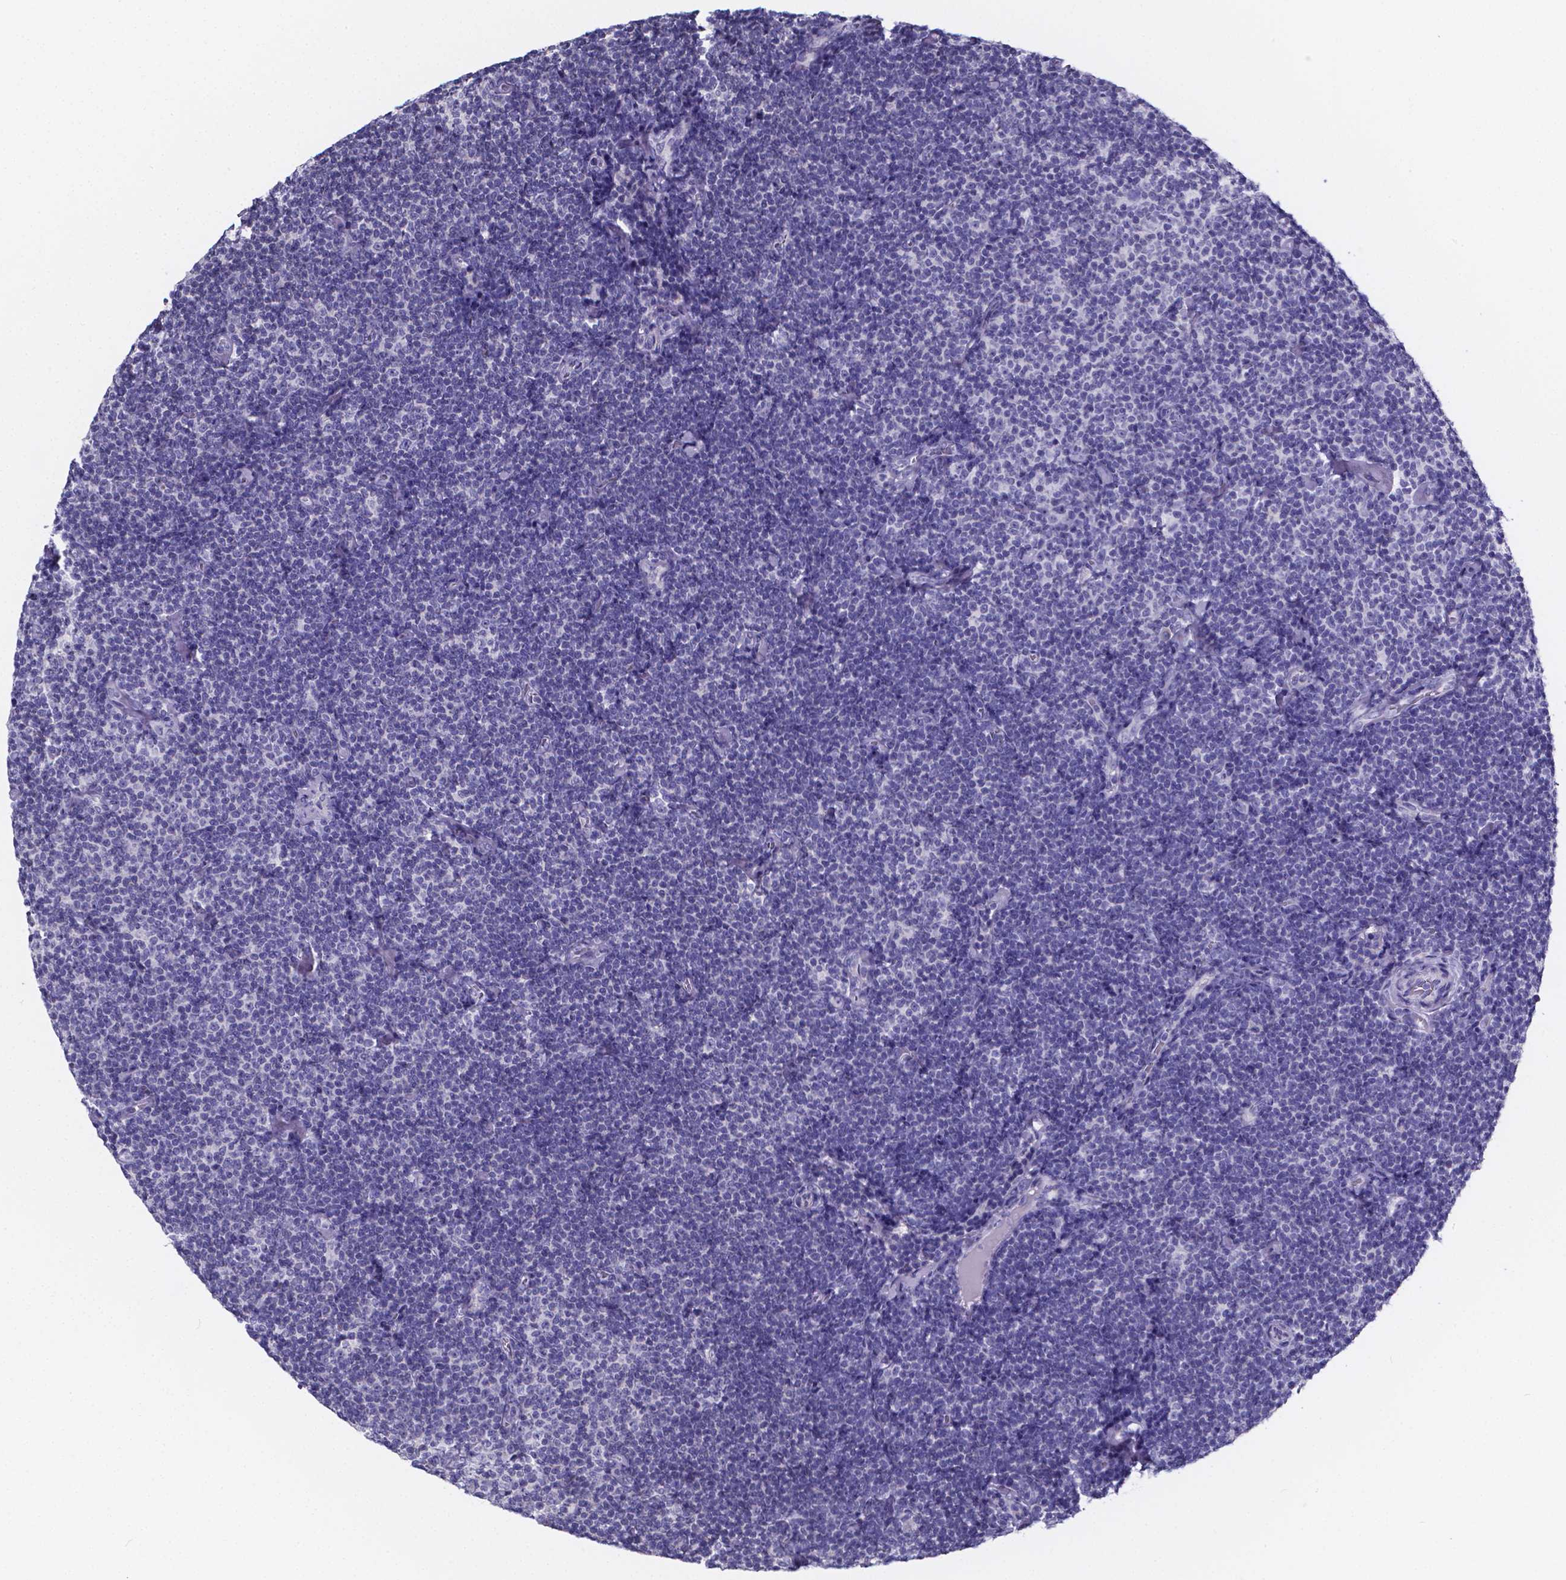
{"staining": {"intensity": "negative", "quantity": "none", "location": "none"}, "tissue": "lymphoma", "cell_type": "Tumor cells", "image_type": "cancer", "snomed": [{"axis": "morphology", "description": "Malignant lymphoma, non-Hodgkin's type, Low grade"}, {"axis": "topography", "description": "Lymph node"}], "caption": "Immunohistochemical staining of lymphoma shows no significant staining in tumor cells.", "gene": "SPEF2", "patient": {"sex": "male", "age": 81}}